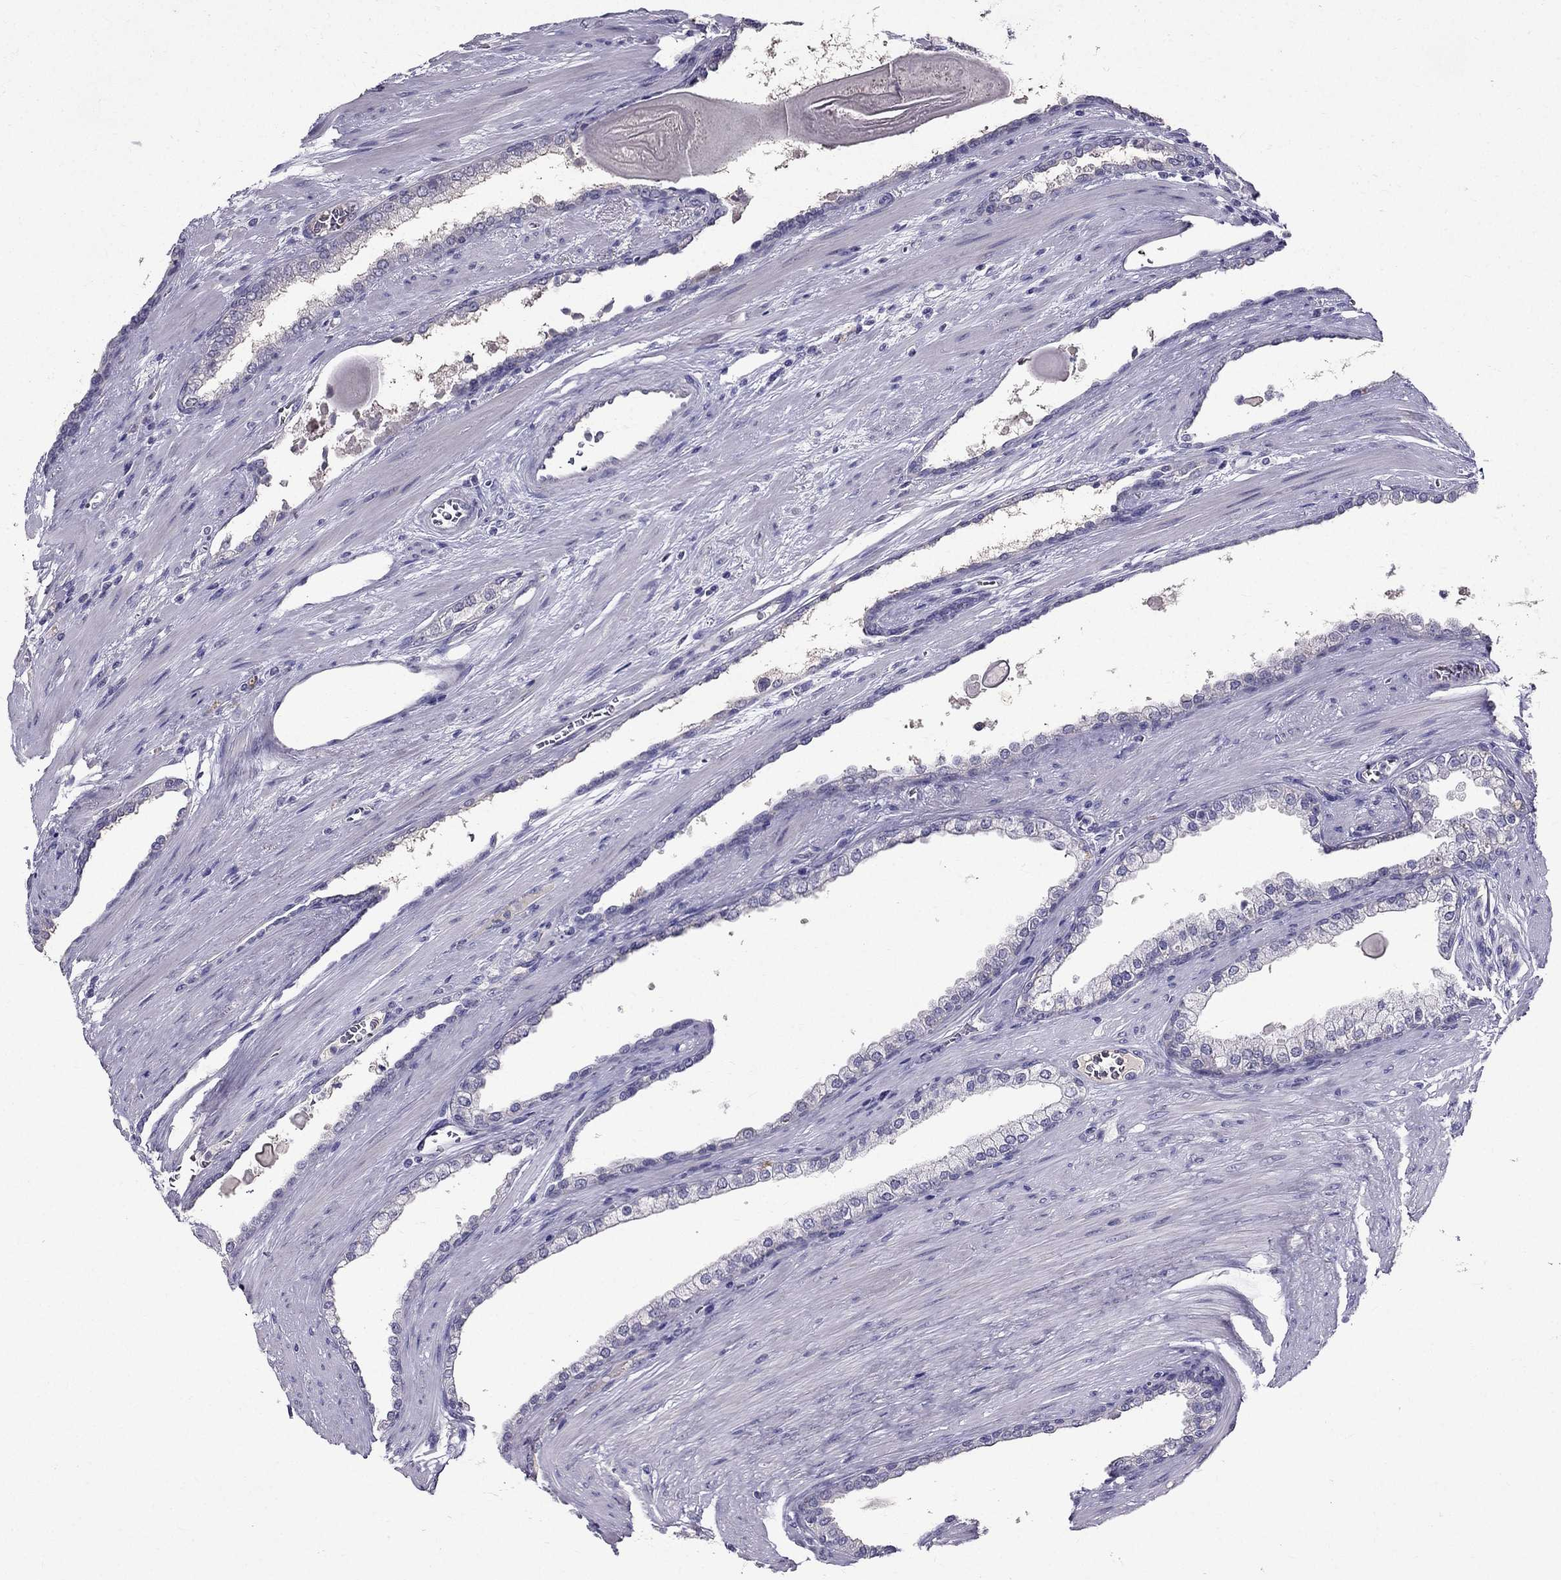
{"staining": {"intensity": "negative", "quantity": "none", "location": "none"}, "tissue": "prostate cancer", "cell_type": "Tumor cells", "image_type": "cancer", "snomed": [{"axis": "morphology", "description": "Adenocarcinoma, NOS"}, {"axis": "topography", "description": "Prostate"}], "caption": "Tumor cells show no significant positivity in prostate adenocarcinoma.", "gene": "DUSP15", "patient": {"sex": "male", "age": 67}}